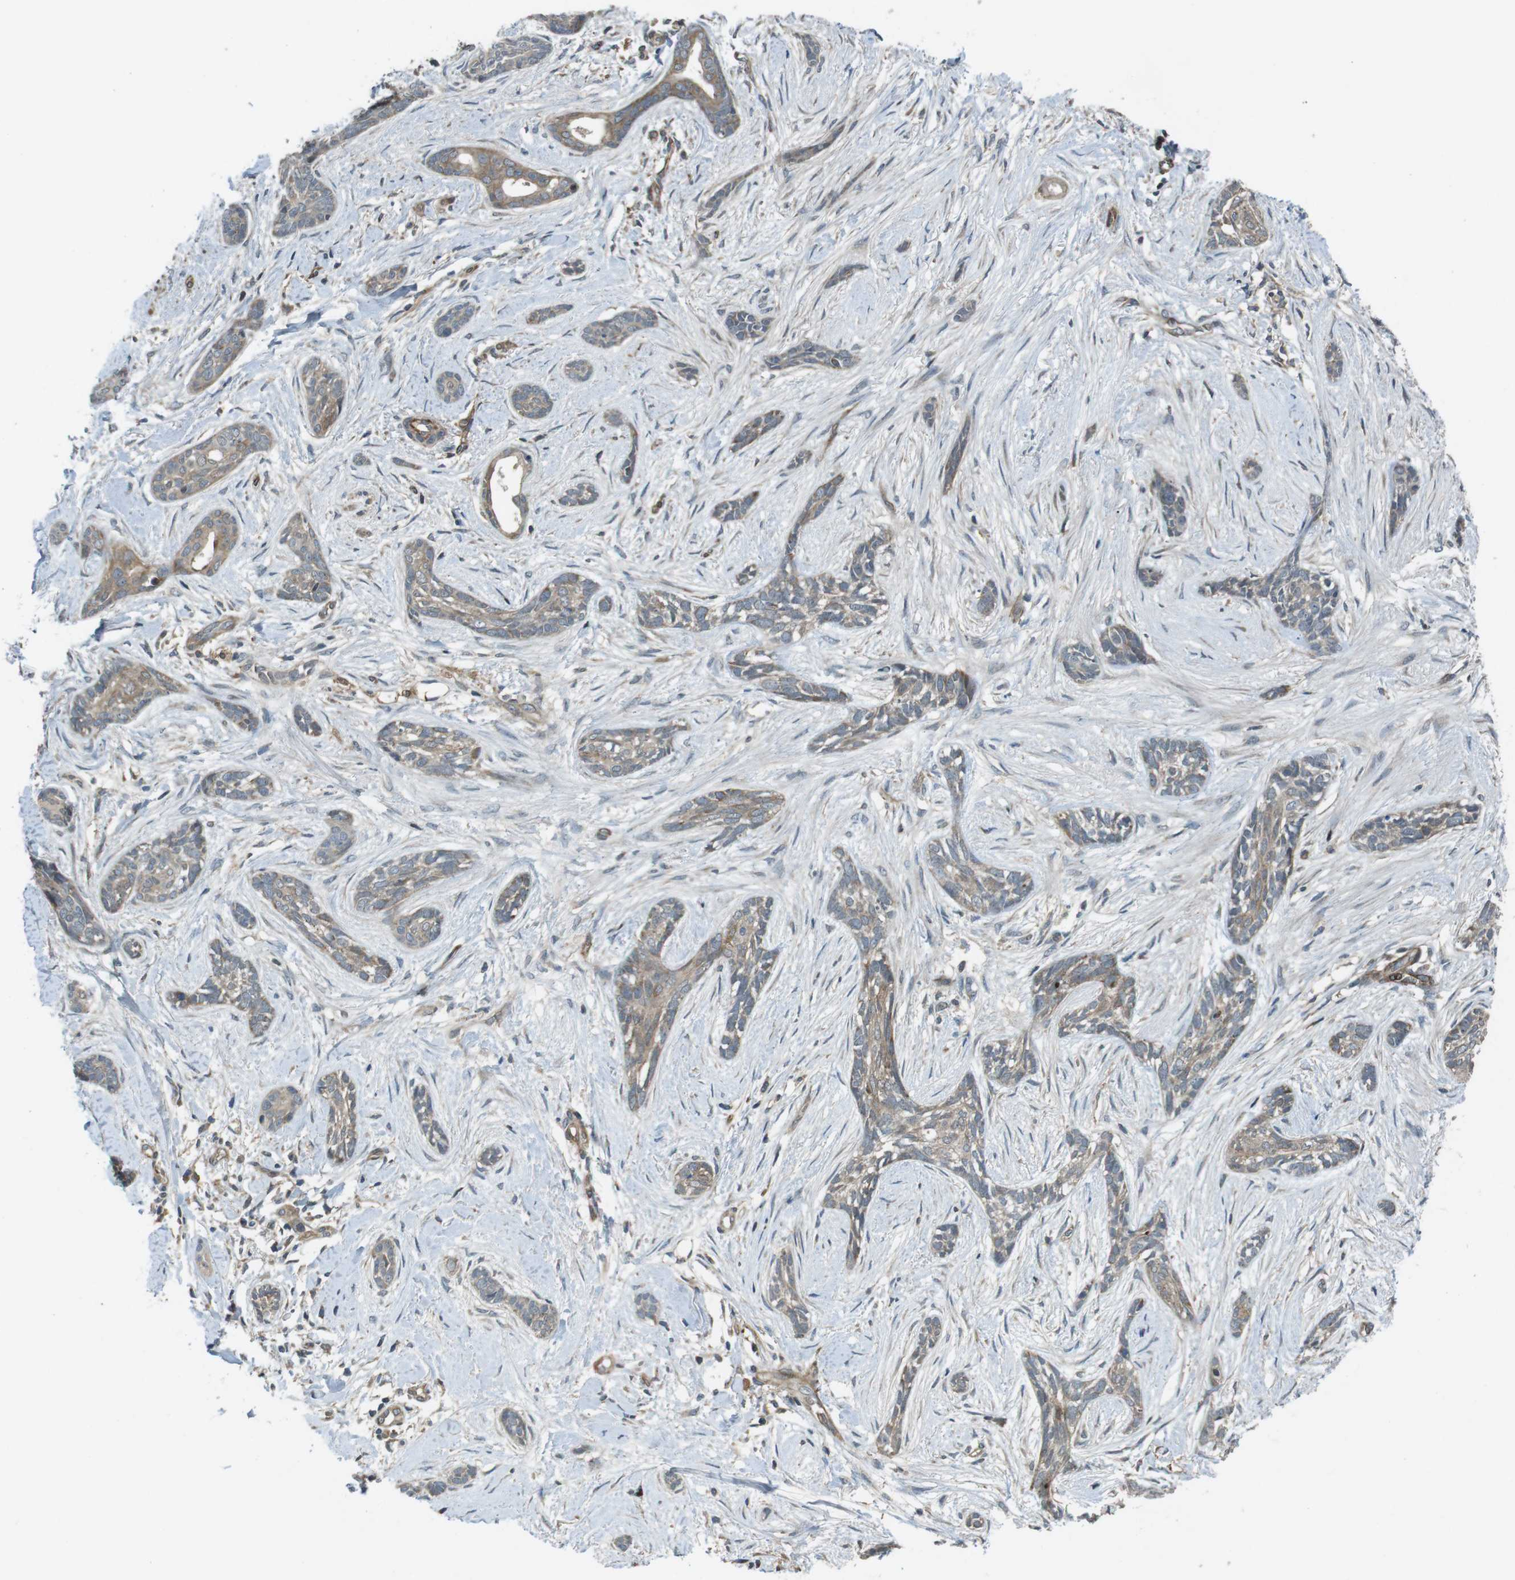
{"staining": {"intensity": "weak", "quantity": ">75%", "location": "cytoplasmic/membranous"}, "tissue": "skin cancer", "cell_type": "Tumor cells", "image_type": "cancer", "snomed": [{"axis": "morphology", "description": "Basal cell carcinoma"}, {"axis": "morphology", "description": "Adnexal tumor, benign"}, {"axis": "topography", "description": "Skin"}], "caption": "A photomicrograph of benign adnexal tumor (skin) stained for a protein shows weak cytoplasmic/membranous brown staining in tumor cells.", "gene": "IFFO2", "patient": {"sex": "female", "age": 42}}